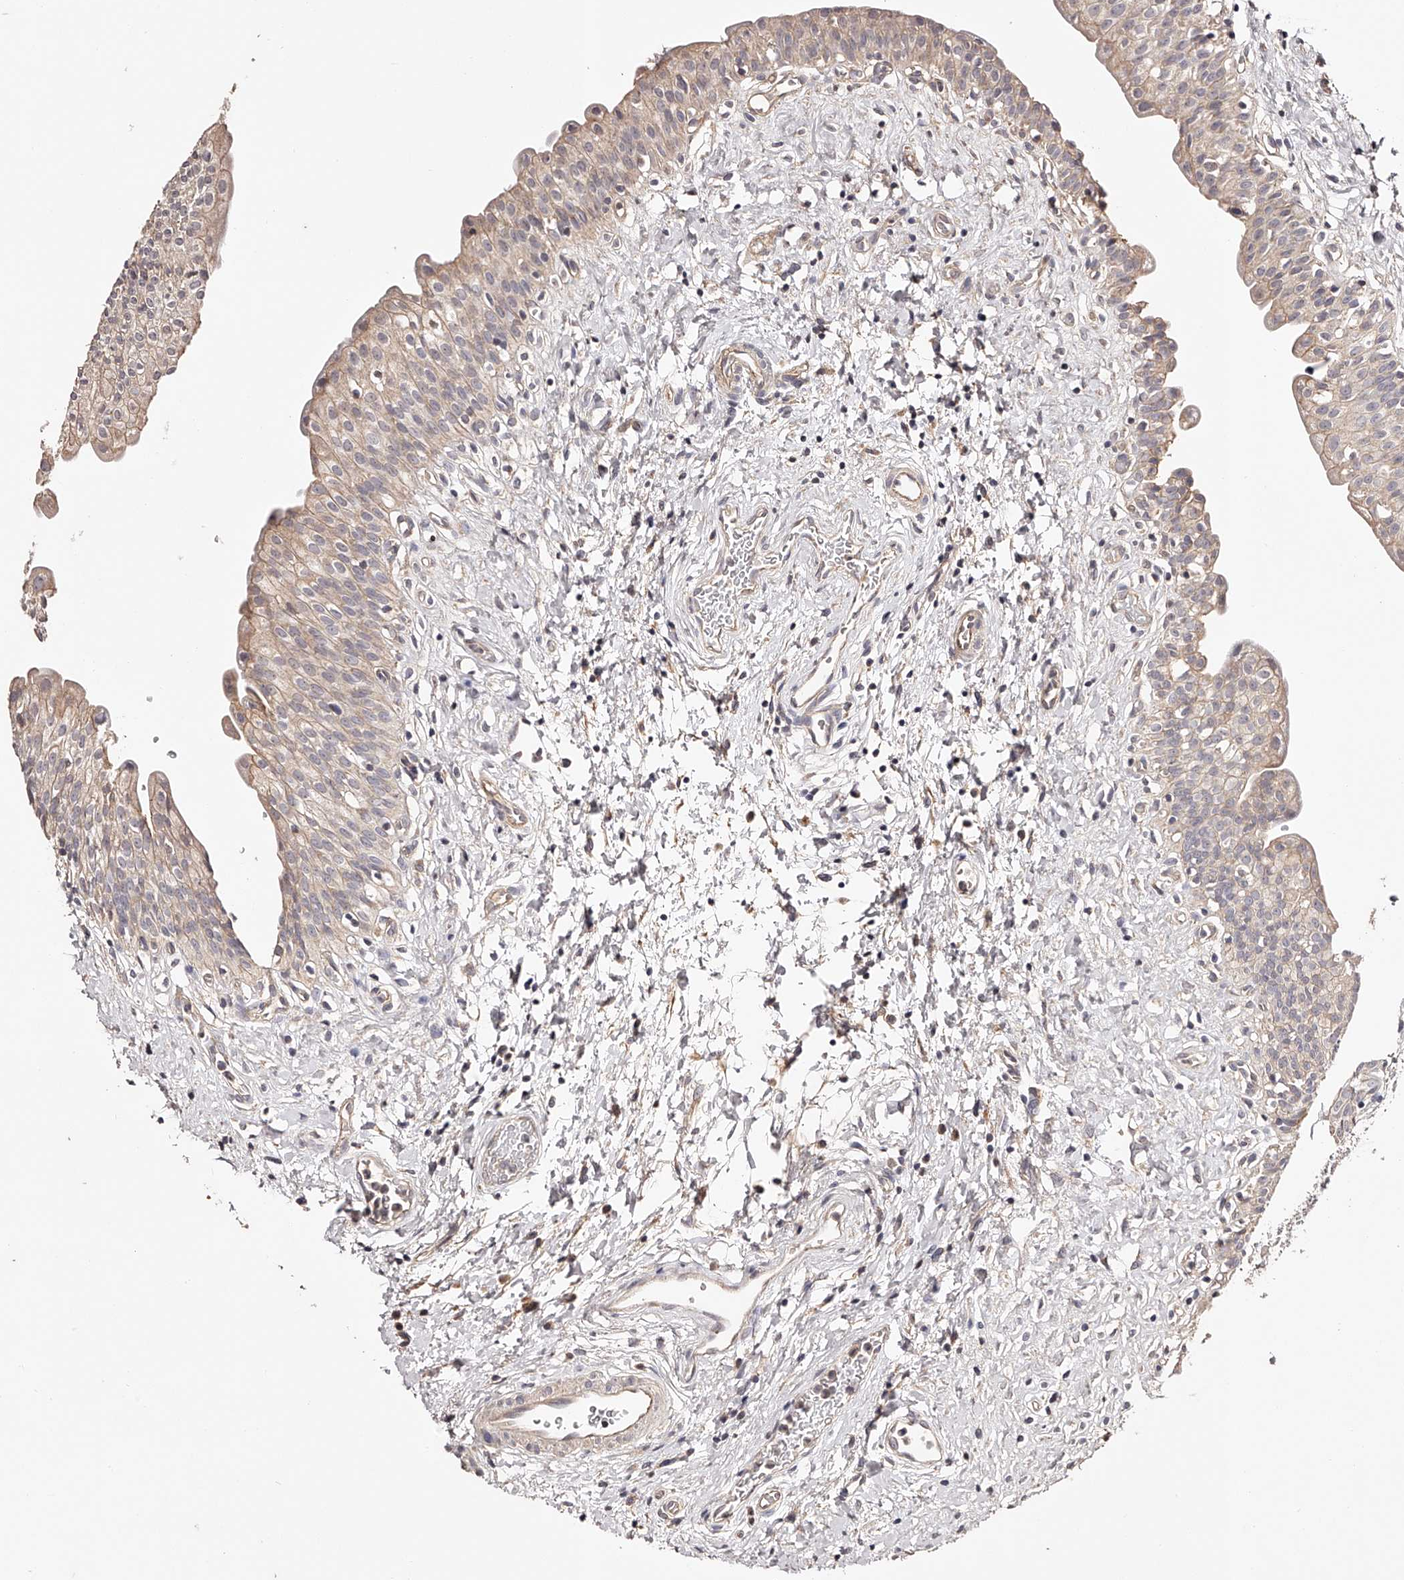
{"staining": {"intensity": "weak", "quantity": ">75%", "location": "cytoplasmic/membranous"}, "tissue": "urinary bladder", "cell_type": "Urothelial cells", "image_type": "normal", "snomed": [{"axis": "morphology", "description": "Normal tissue, NOS"}, {"axis": "topography", "description": "Urinary bladder"}], "caption": "Benign urinary bladder reveals weak cytoplasmic/membranous expression in about >75% of urothelial cells, visualized by immunohistochemistry.", "gene": "USP21", "patient": {"sex": "male", "age": 51}}